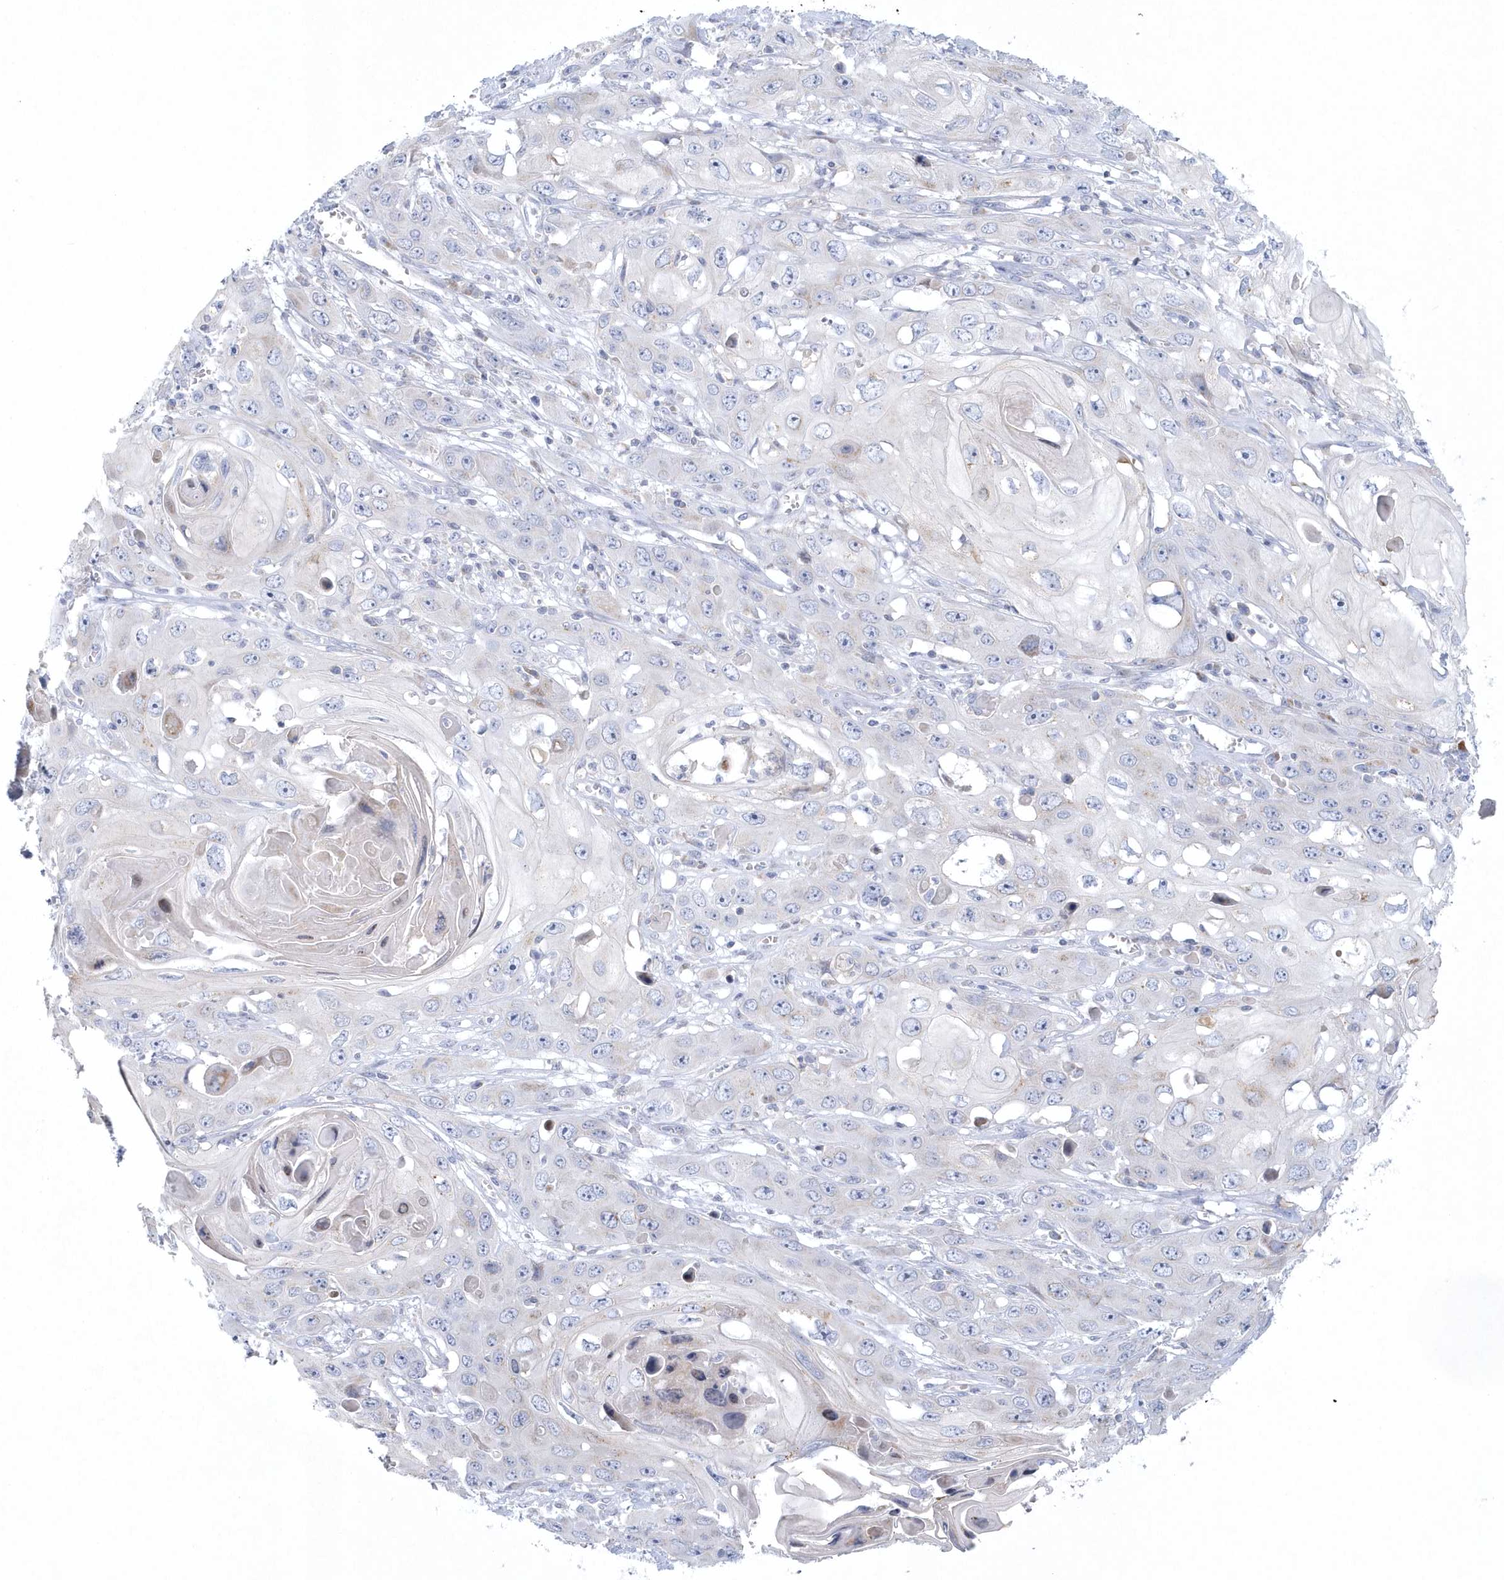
{"staining": {"intensity": "negative", "quantity": "none", "location": "none"}, "tissue": "skin cancer", "cell_type": "Tumor cells", "image_type": "cancer", "snomed": [{"axis": "morphology", "description": "Squamous cell carcinoma, NOS"}, {"axis": "topography", "description": "Skin"}], "caption": "DAB immunohistochemical staining of skin cancer (squamous cell carcinoma) demonstrates no significant staining in tumor cells.", "gene": "NIPAL1", "patient": {"sex": "male", "age": 55}}